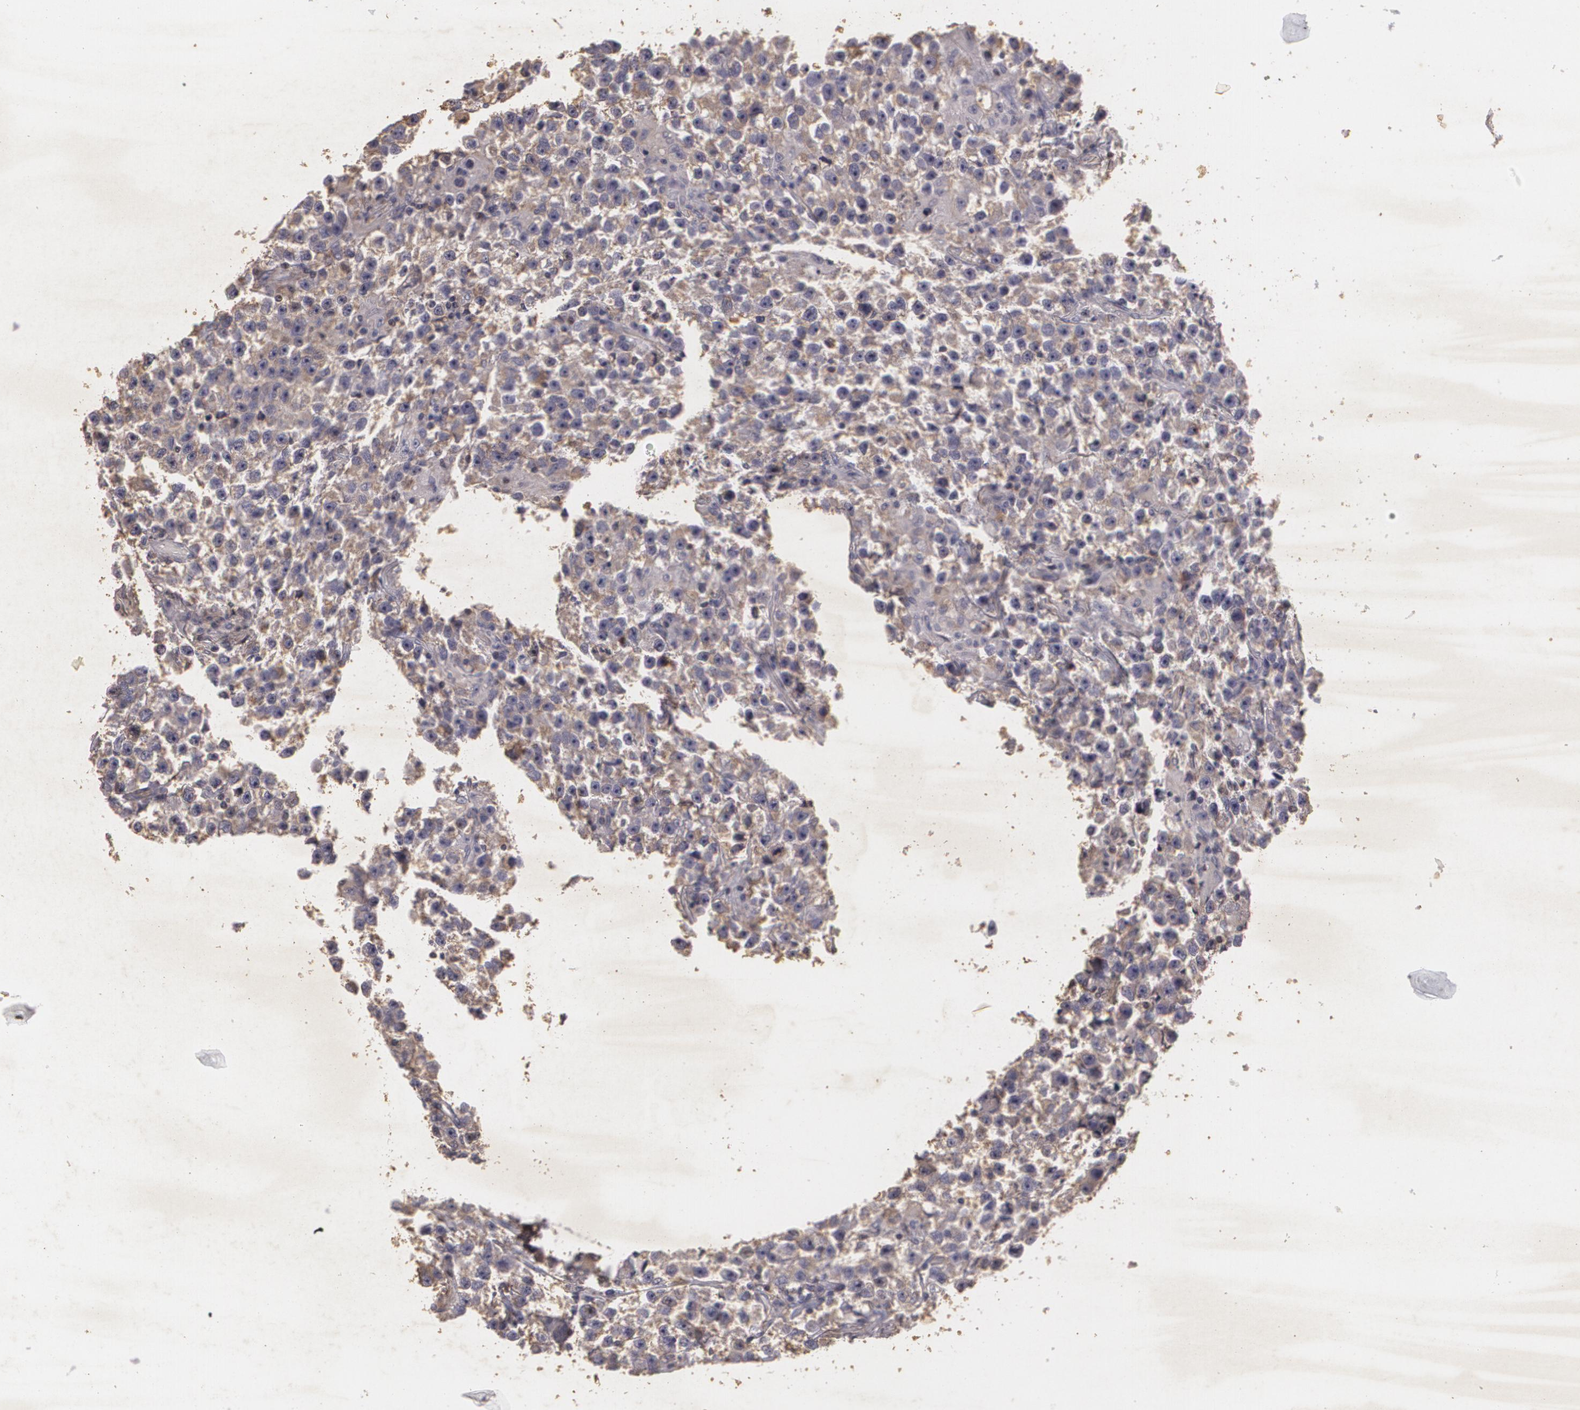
{"staining": {"intensity": "weak", "quantity": ">75%", "location": "cytoplasmic/membranous"}, "tissue": "testis cancer", "cell_type": "Tumor cells", "image_type": "cancer", "snomed": [{"axis": "morphology", "description": "Seminoma, NOS"}, {"axis": "topography", "description": "Testis"}], "caption": "High-power microscopy captured an immunohistochemistry (IHC) micrograph of testis cancer (seminoma), revealing weak cytoplasmic/membranous positivity in about >75% of tumor cells. The staining is performed using DAB brown chromogen to label protein expression. The nuclei are counter-stained blue using hematoxylin.", "gene": "KCNA4", "patient": {"sex": "male", "age": 33}}